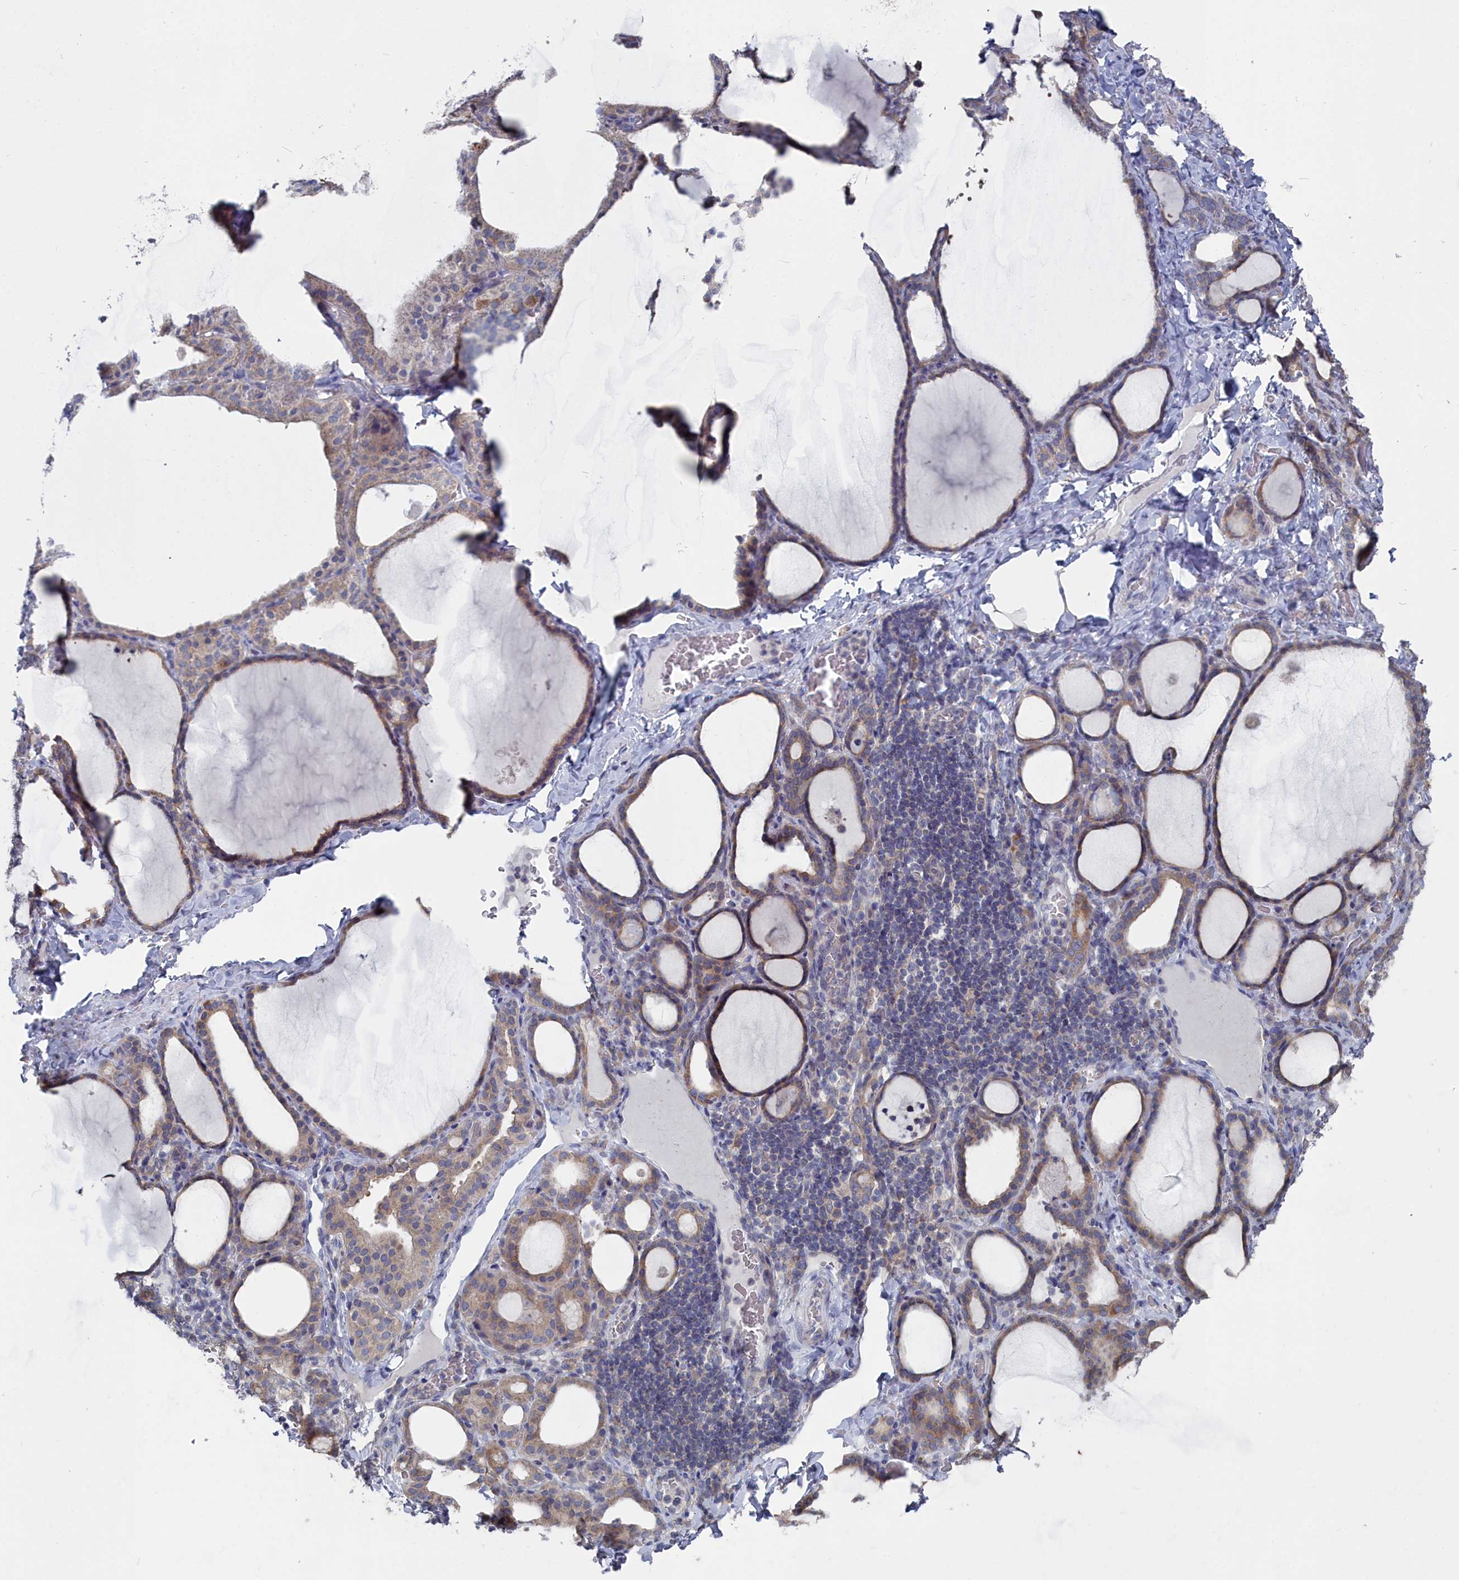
{"staining": {"intensity": "weak", "quantity": ">75%", "location": "cytoplasmic/membranous"}, "tissue": "thyroid gland", "cell_type": "Glandular cells", "image_type": "normal", "snomed": [{"axis": "morphology", "description": "Normal tissue, NOS"}, {"axis": "topography", "description": "Thyroid gland"}], "caption": "Immunohistochemistry photomicrograph of normal thyroid gland: thyroid gland stained using IHC shows low levels of weak protein expression localized specifically in the cytoplasmic/membranous of glandular cells, appearing as a cytoplasmic/membranous brown color.", "gene": "CCDC149", "patient": {"sex": "female", "age": 39}}